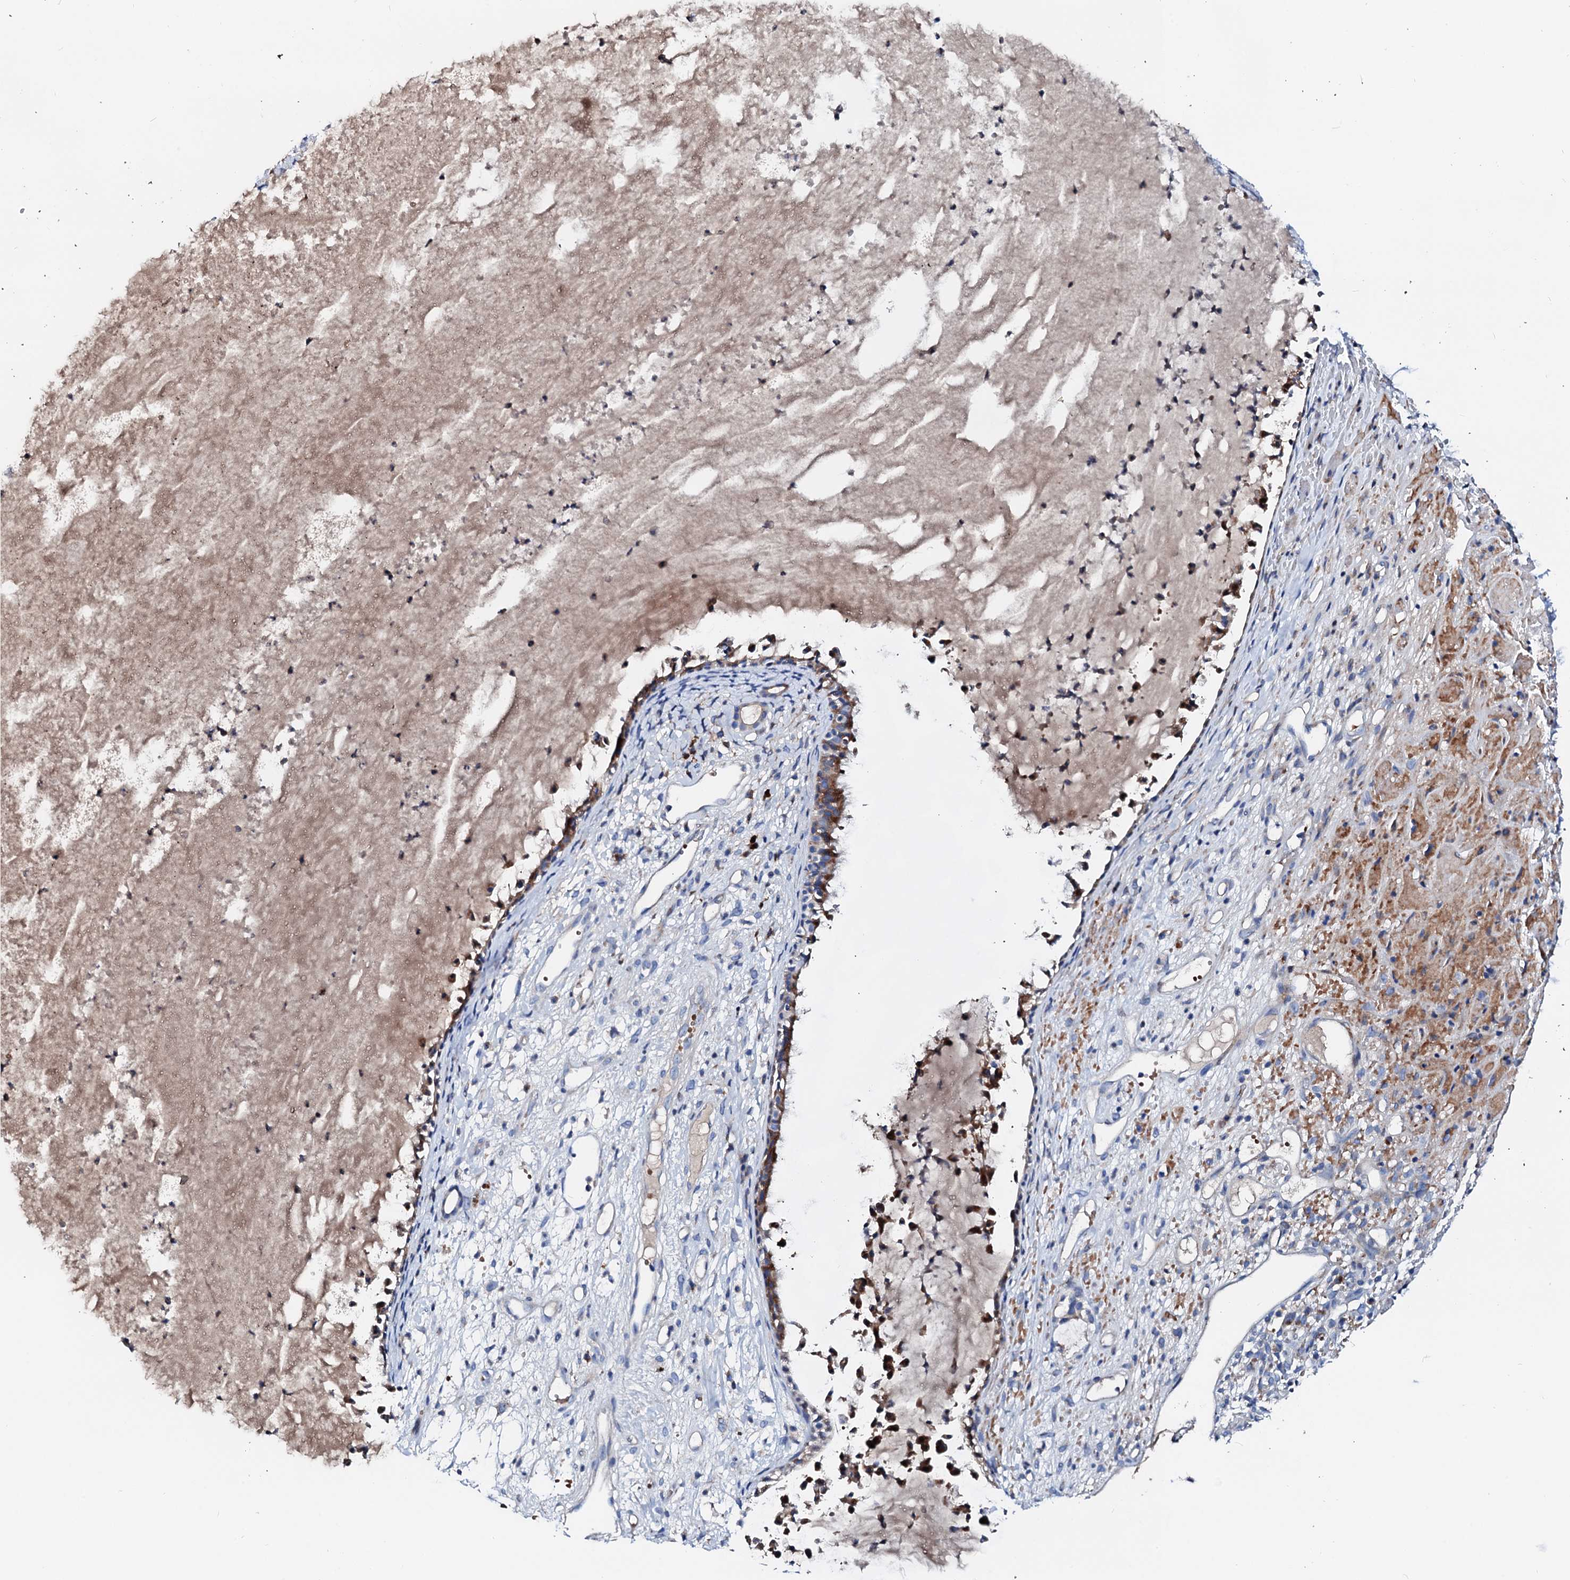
{"staining": {"intensity": "moderate", "quantity": "25%-75%", "location": "cytoplasmic/membranous"}, "tissue": "nasopharynx", "cell_type": "Respiratory epithelial cells", "image_type": "normal", "snomed": [{"axis": "morphology", "description": "Normal tissue, NOS"}, {"axis": "topography", "description": "Nasopharynx"}], "caption": "Protein expression analysis of benign human nasopharynx reveals moderate cytoplasmic/membranous staining in approximately 25%-75% of respiratory epithelial cells.", "gene": "SLC10A7", "patient": {"sex": "male", "age": 22}}